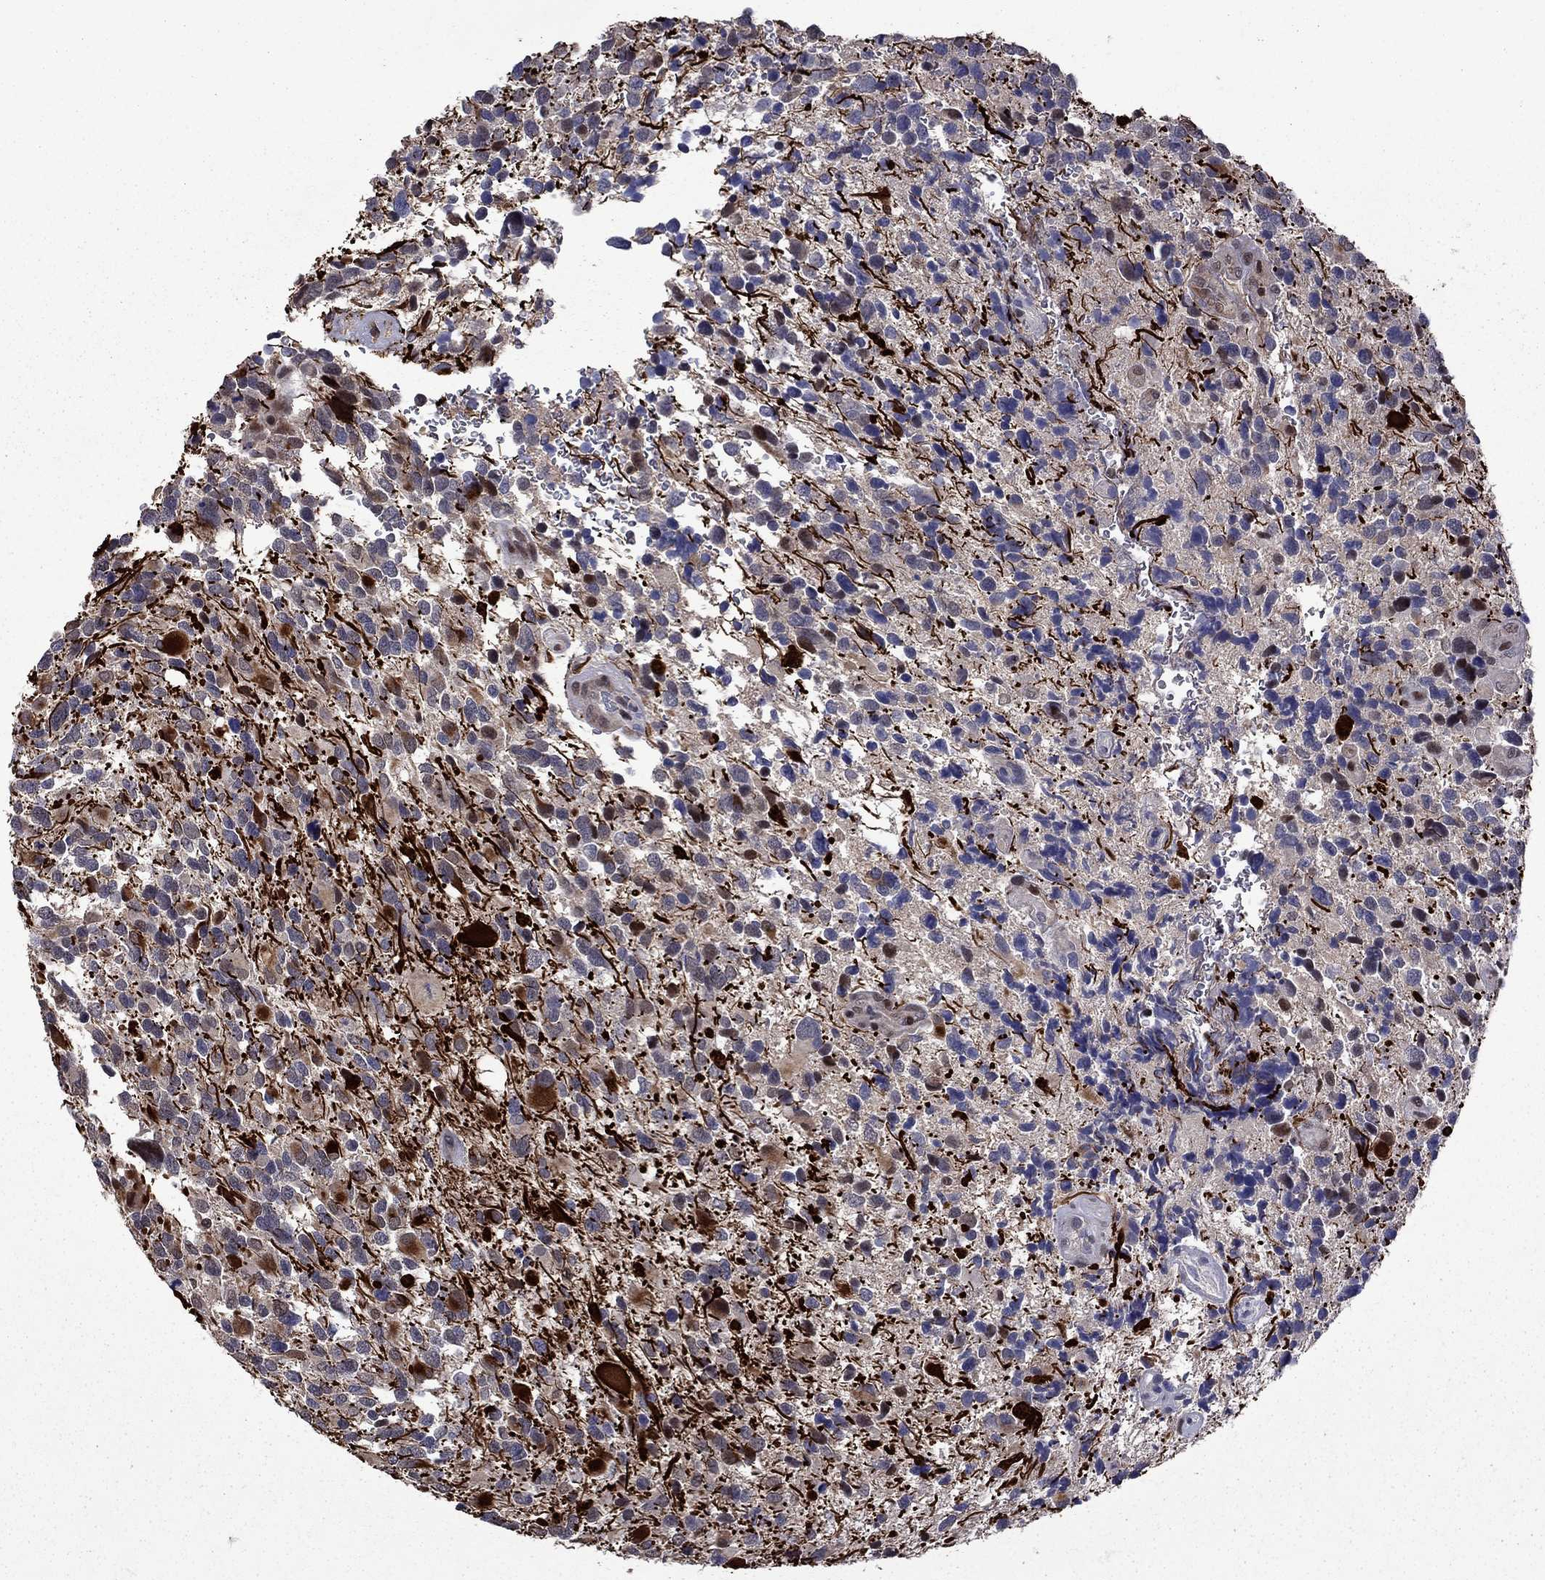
{"staining": {"intensity": "strong", "quantity": "25%-75%", "location": "cytoplasmic/membranous"}, "tissue": "glioma", "cell_type": "Tumor cells", "image_type": "cancer", "snomed": [{"axis": "morphology", "description": "Glioma, malignant, Low grade"}, {"axis": "topography", "description": "Brain"}], "caption": "Immunohistochemical staining of low-grade glioma (malignant) reveals strong cytoplasmic/membranous protein positivity in about 25%-75% of tumor cells.", "gene": "APPBP2", "patient": {"sex": "female", "age": 32}}